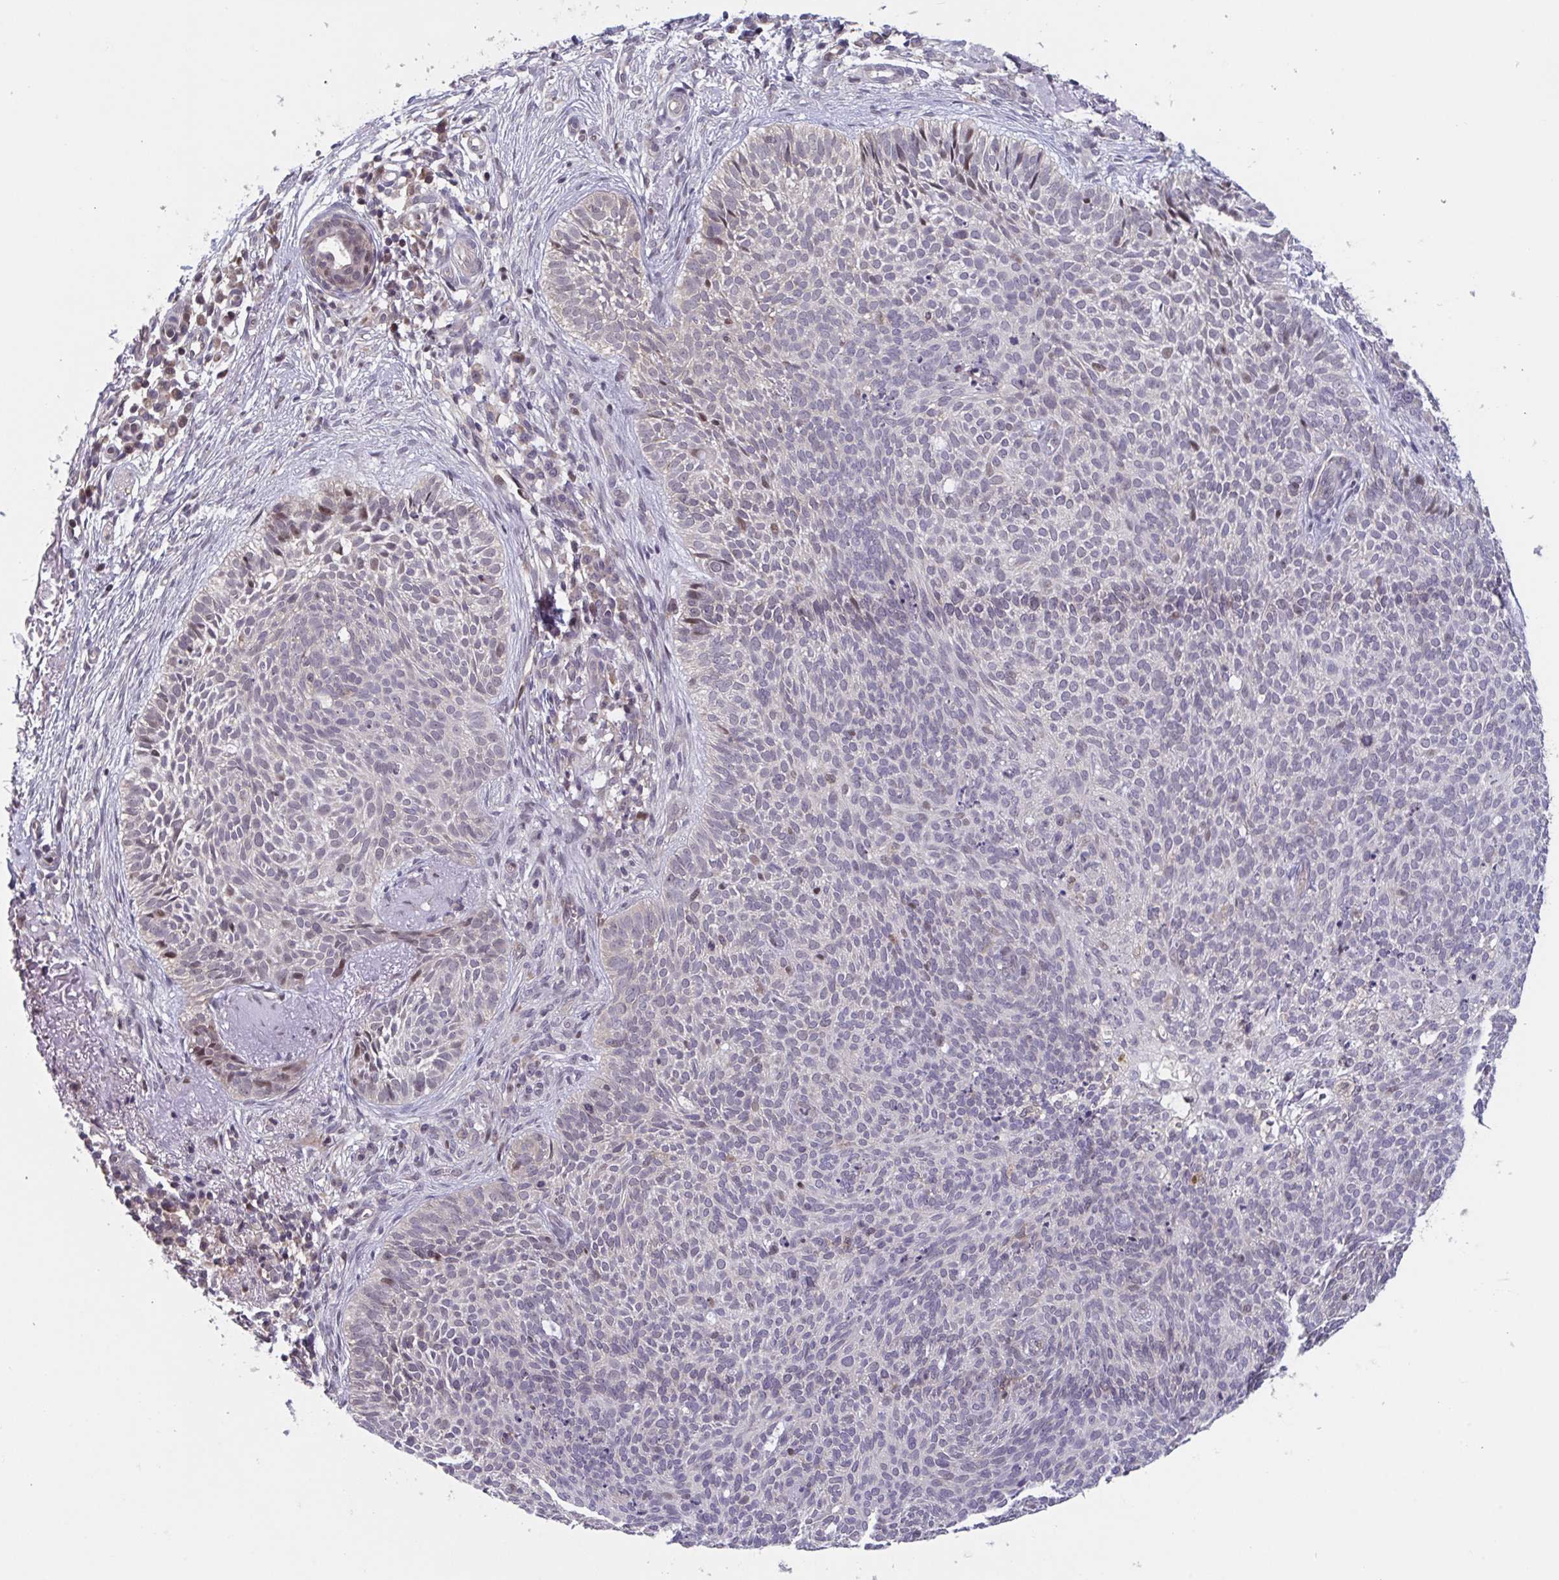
{"staining": {"intensity": "moderate", "quantity": "<25%", "location": "nuclear"}, "tissue": "skin cancer", "cell_type": "Tumor cells", "image_type": "cancer", "snomed": [{"axis": "morphology", "description": "Basal cell carcinoma"}, {"axis": "topography", "description": "Skin"}, {"axis": "topography", "description": "Skin of face"}], "caption": "Immunohistochemical staining of basal cell carcinoma (skin) displays low levels of moderate nuclear expression in approximately <25% of tumor cells.", "gene": "RIOK1", "patient": {"sex": "female", "age": 82}}